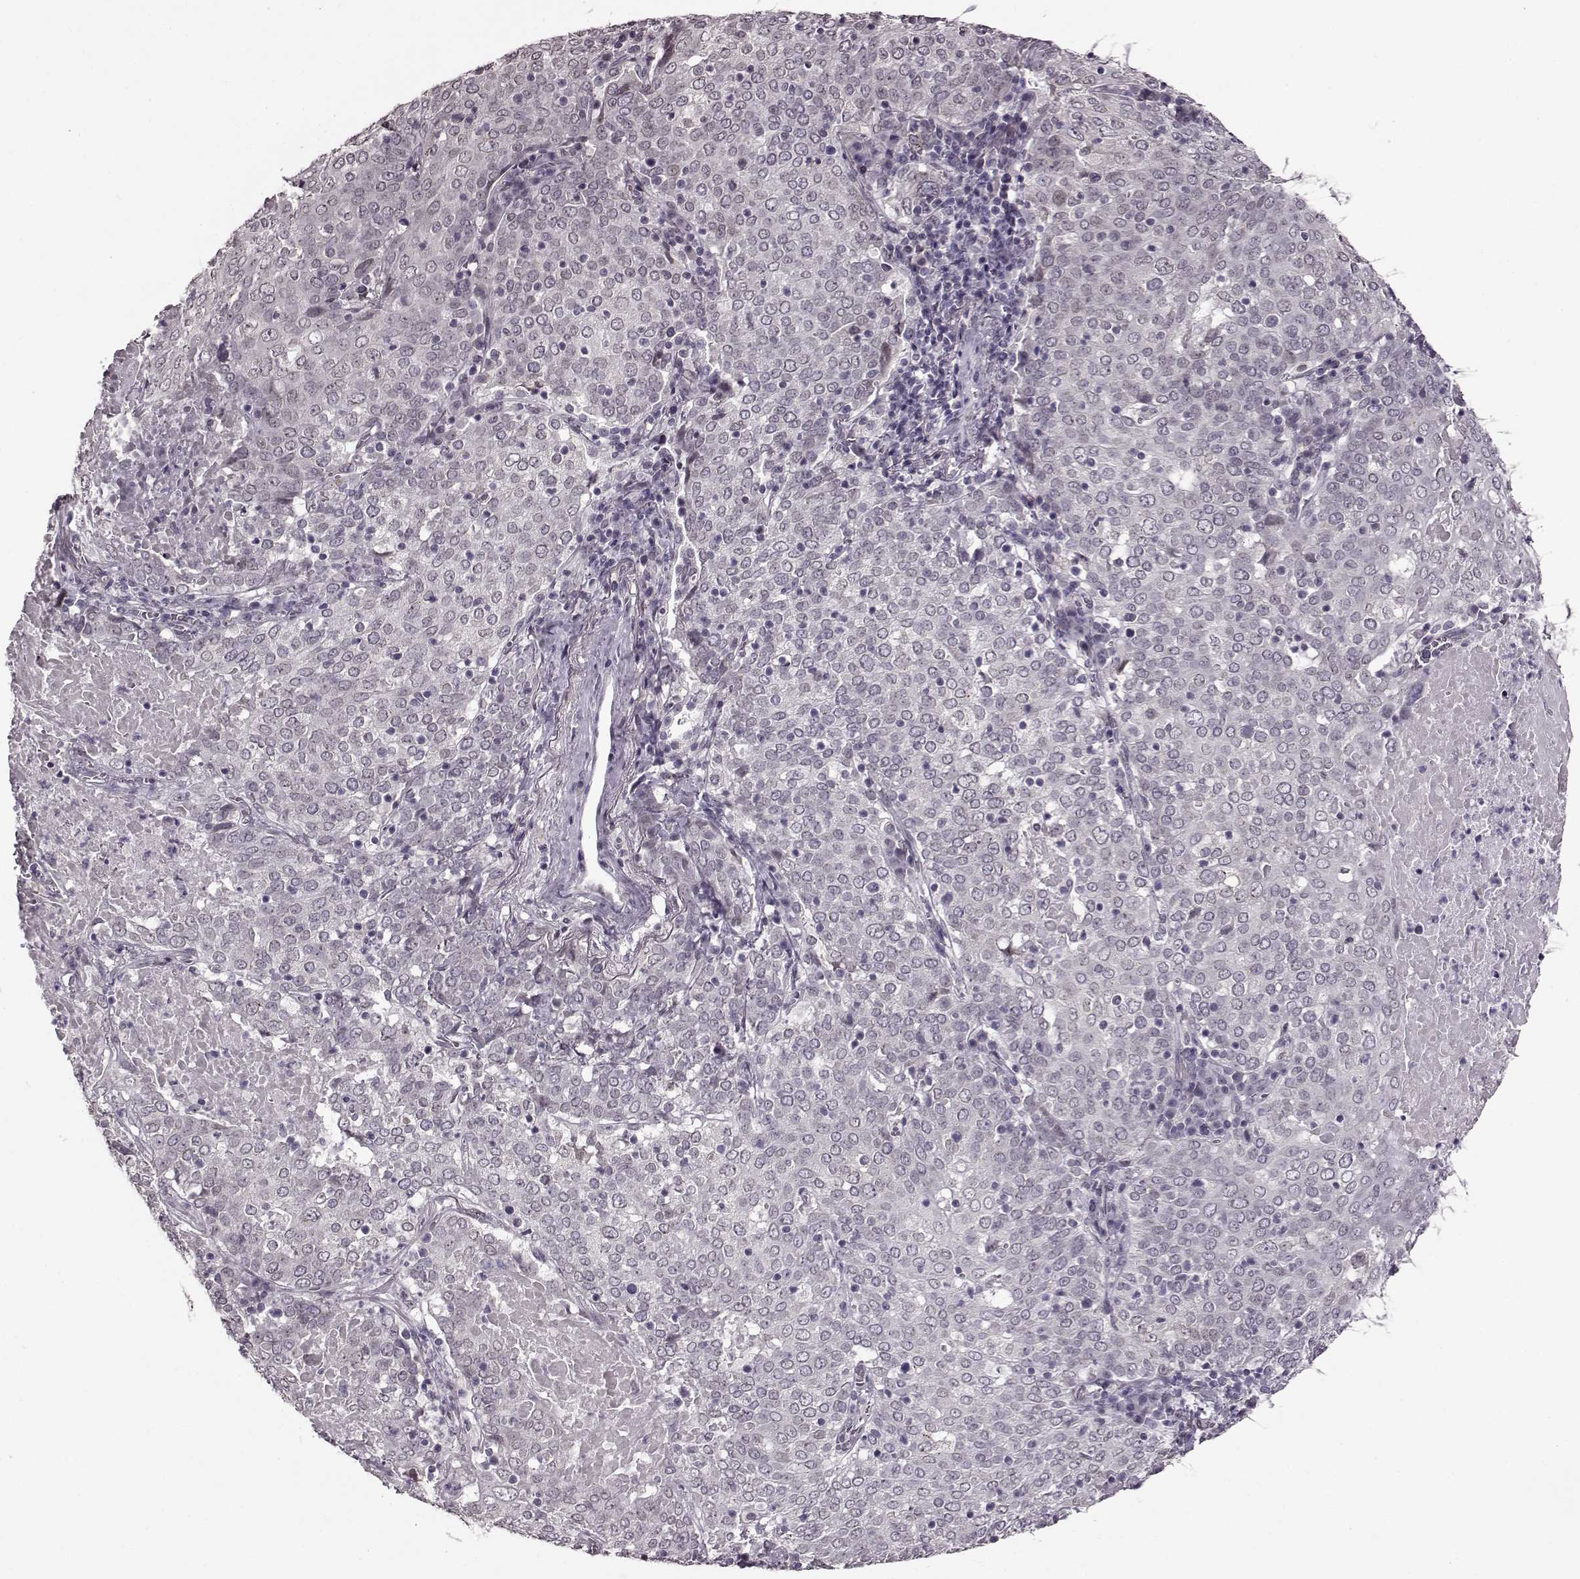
{"staining": {"intensity": "negative", "quantity": "none", "location": "none"}, "tissue": "lung cancer", "cell_type": "Tumor cells", "image_type": "cancer", "snomed": [{"axis": "morphology", "description": "Squamous cell carcinoma, NOS"}, {"axis": "topography", "description": "Lung"}], "caption": "DAB (3,3'-diaminobenzidine) immunohistochemical staining of human lung squamous cell carcinoma reveals no significant staining in tumor cells.", "gene": "STX1B", "patient": {"sex": "male", "age": 82}}